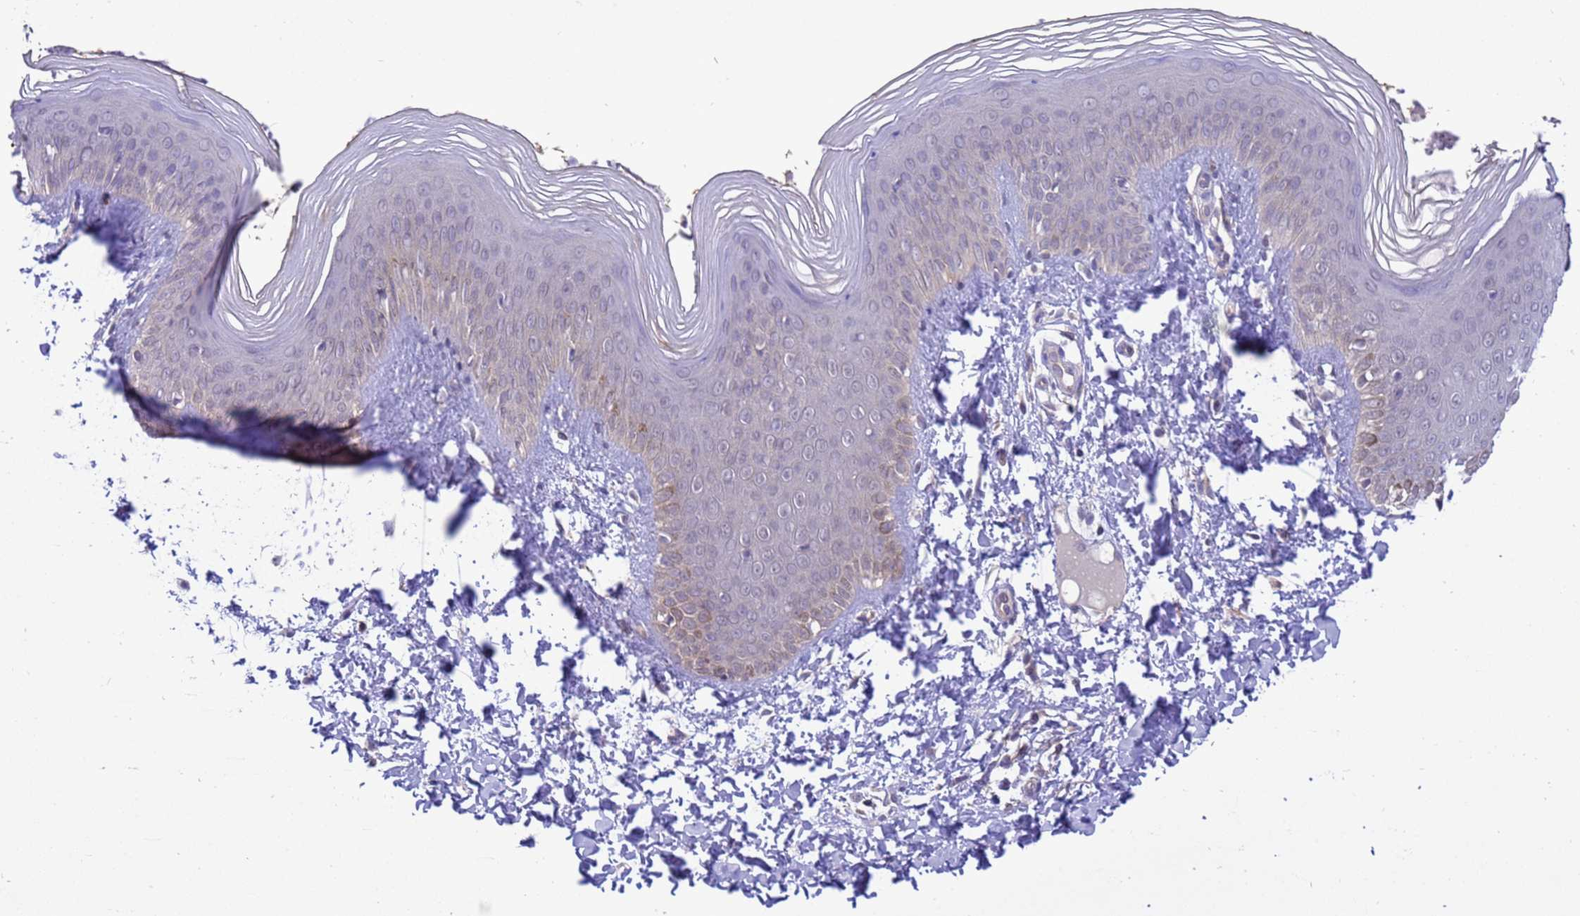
{"staining": {"intensity": "moderate", "quantity": "<25%", "location": "cytoplasmic/membranous,nuclear"}, "tissue": "skin", "cell_type": "Epidermal cells", "image_type": "normal", "snomed": [{"axis": "morphology", "description": "Normal tissue, NOS"}, {"axis": "morphology", "description": "Inflammation, NOS"}, {"axis": "topography", "description": "Soft tissue"}, {"axis": "topography", "description": "Anal"}], "caption": "About <25% of epidermal cells in benign skin display moderate cytoplasmic/membranous,nuclear protein expression as visualized by brown immunohistochemical staining.", "gene": "ZNF461", "patient": {"sex": "female", "age": 15}}